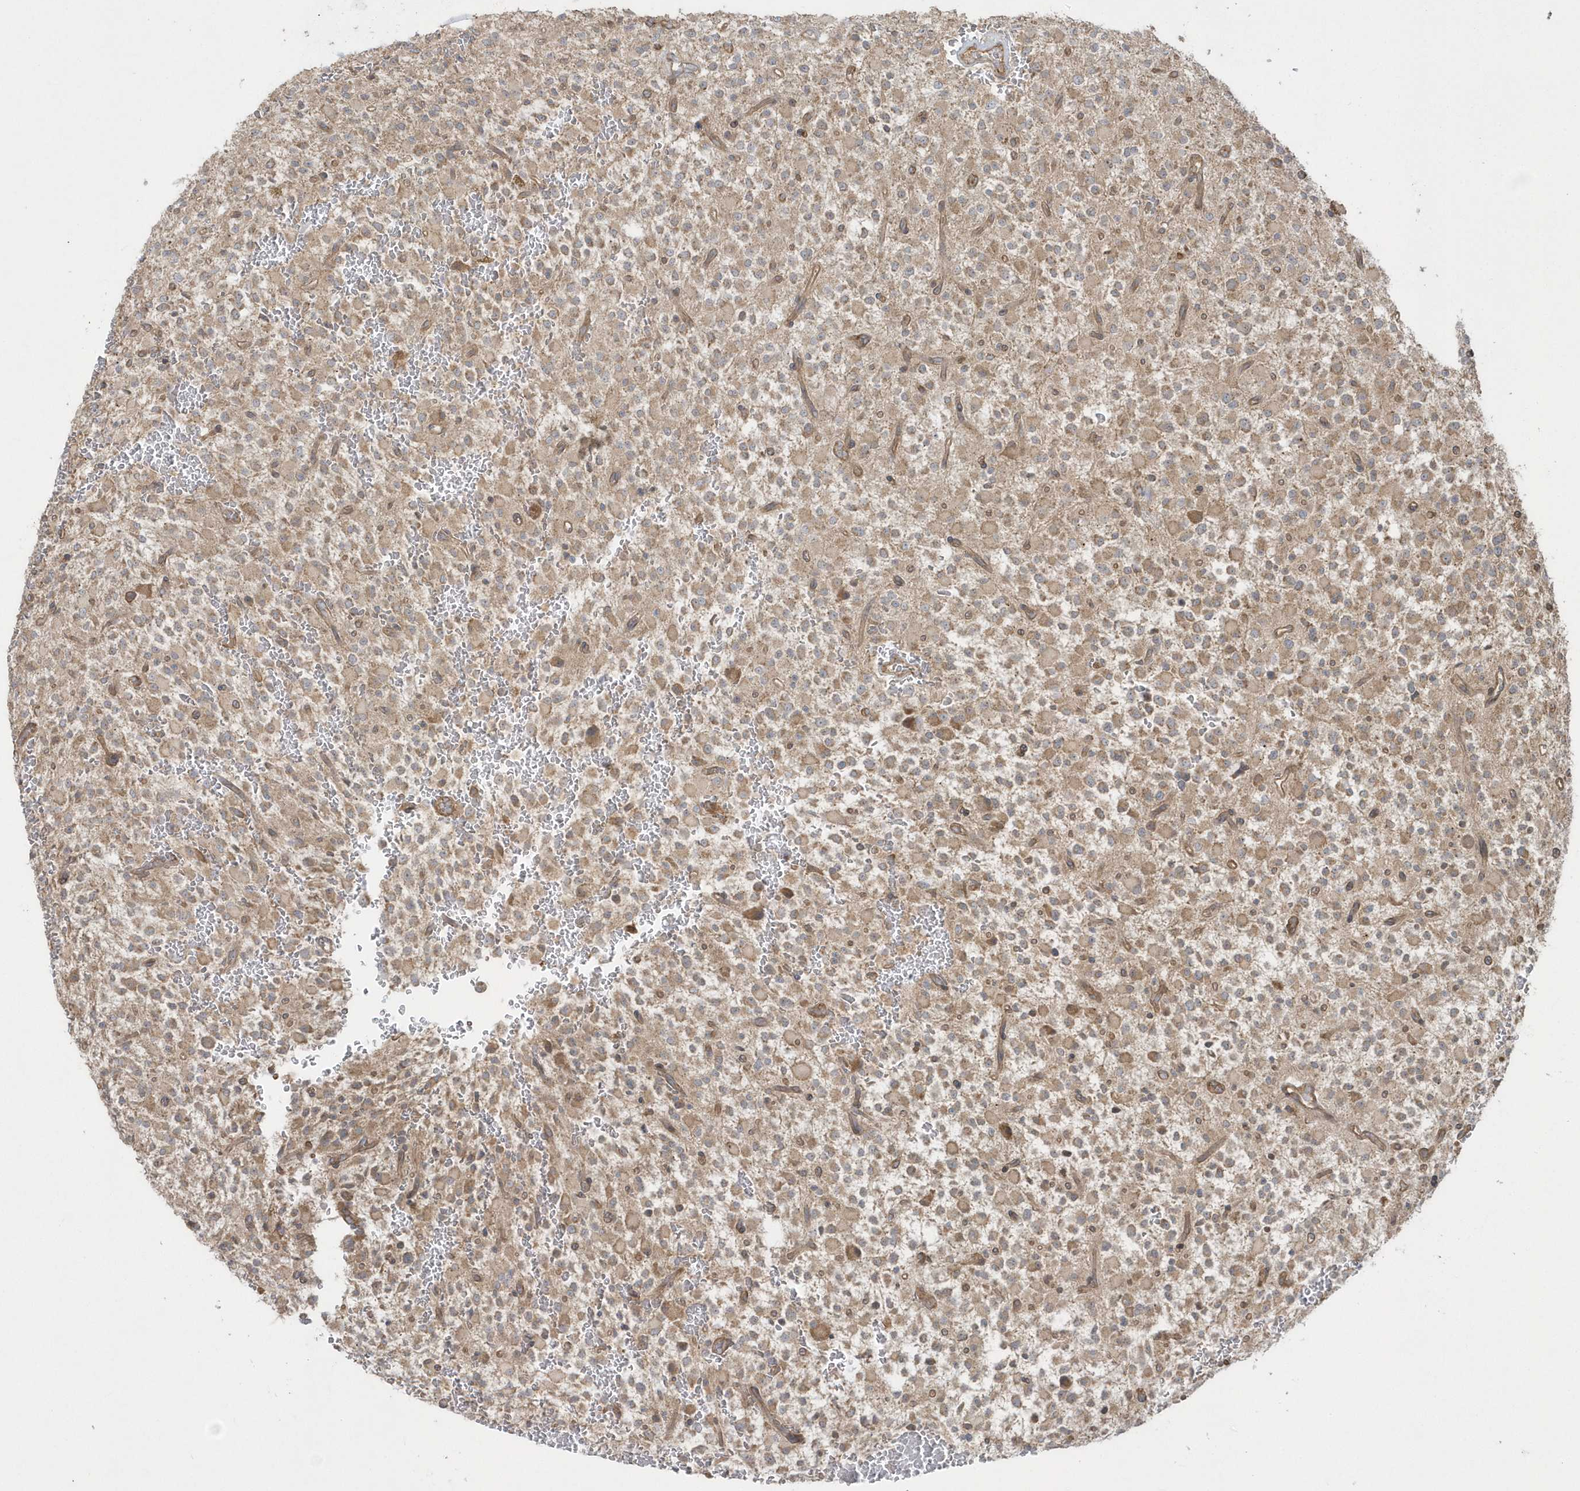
{"staining": {"intensity": "weak", "quantity": "25%-75%", "location": "cytoplasmic/membranous"}, "tissue": "glioma", "cell_type": "Tumor cells", "image_type": "cancer", "snomed": [{"axis": "morphology", "description": "Glioma, malignant, High grade"}, {"axis": "topography", "description": "Brain"}], "caption": "The image shows immunohistochemical staining of malignant glioma (high-grade). There is weak cytoplasmic/membranous expression is present in about 25%-75% of tumor cells.", "gene": "ARMC8", "patient": {"sex": "male", "age": 34}}